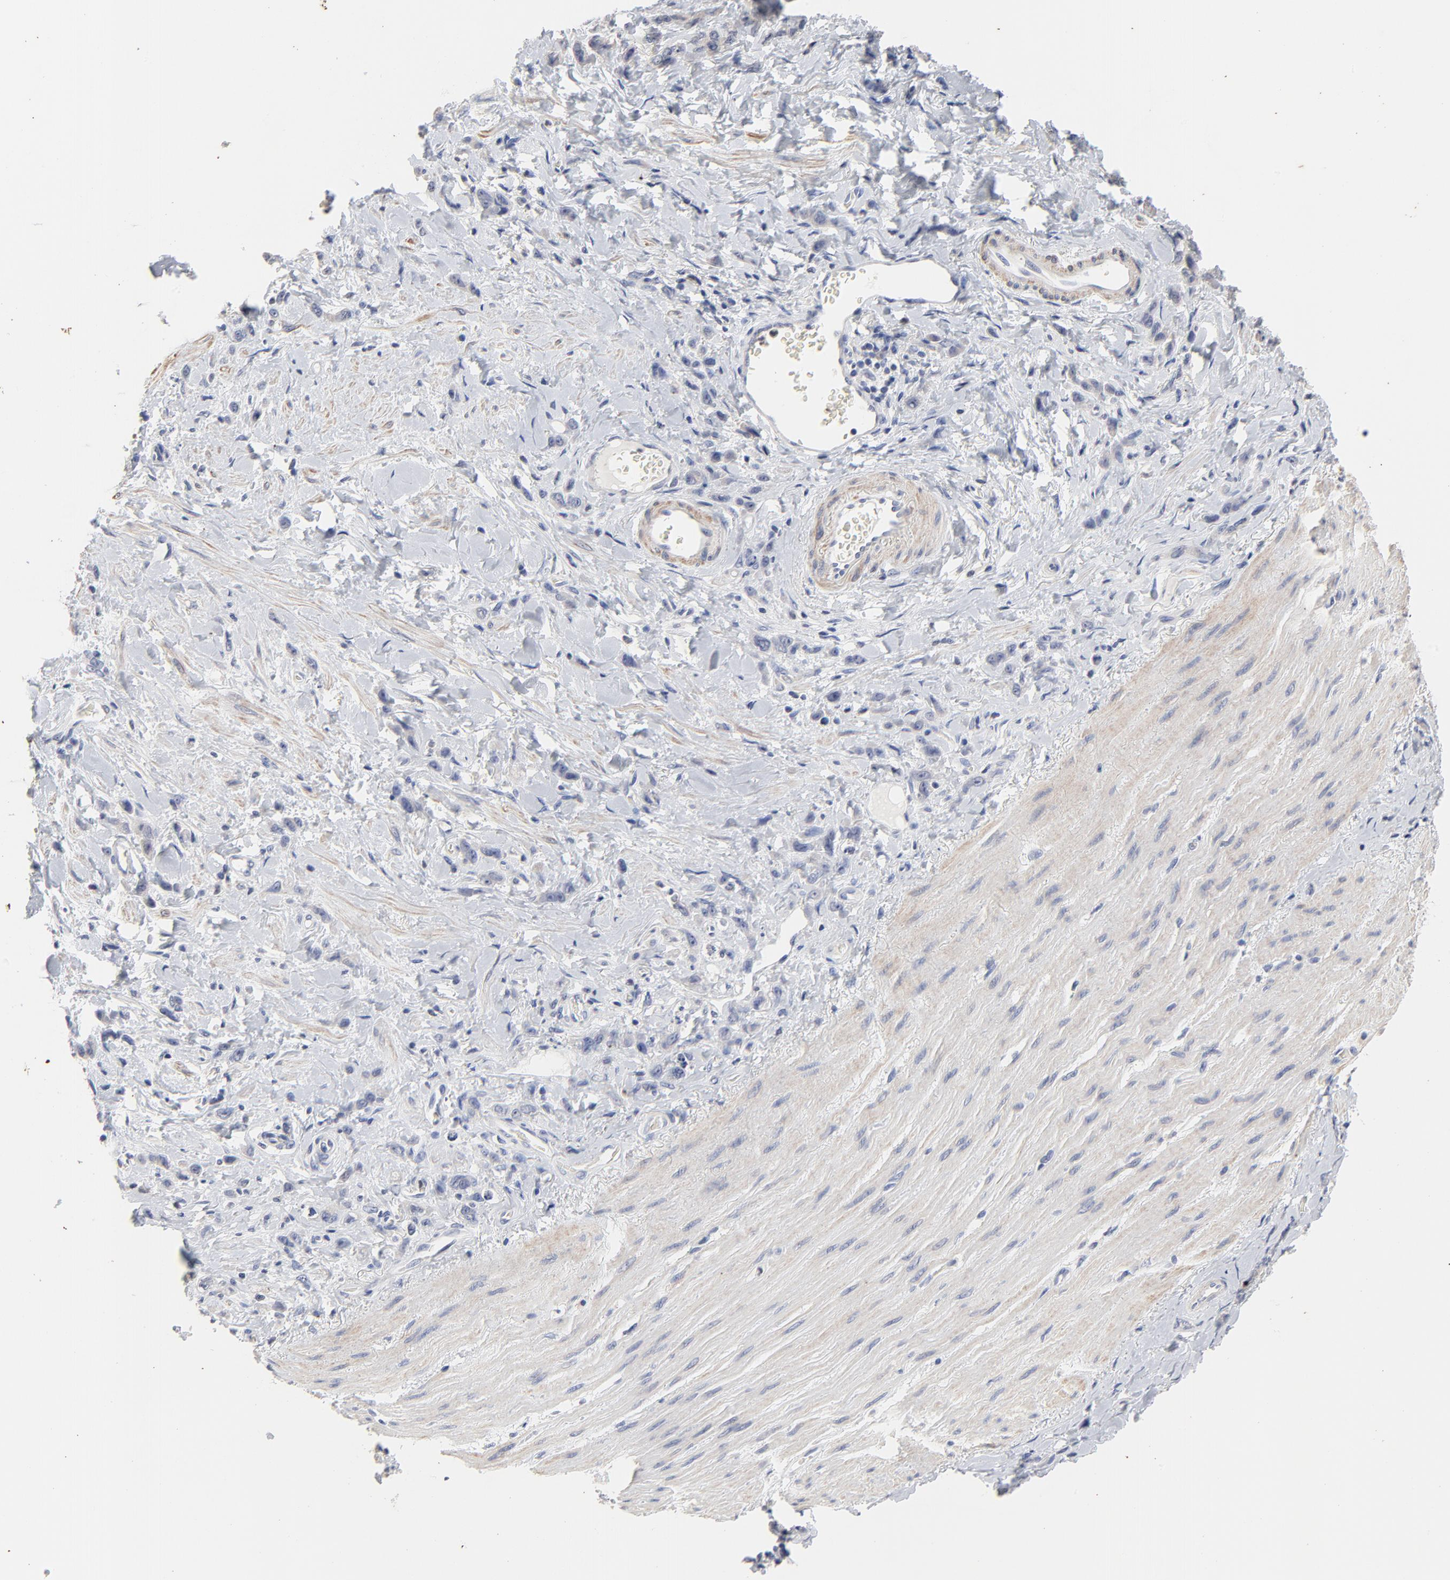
{"staining": {"intensity": "negative", "quantity": "none", "location": "none"}, "tissue": "stomach cancer", "cell_type": "Tumor cells", "image_type": "cancer", "snomed": [{"axis": "morphology", "description": "Normal tissue, NOS"}, {"axis": "morphology", "description": "Adenocarcinoma, NOS"}, {"axis": "topography", "description": "Stomach"}], "caption": "A micrograph of adenocarcinoma (stomach) stained for a protein reveals no brown staining in tumor cells.", "gene": "AADAC", "patient": {"sex": "male", "age": 82}}